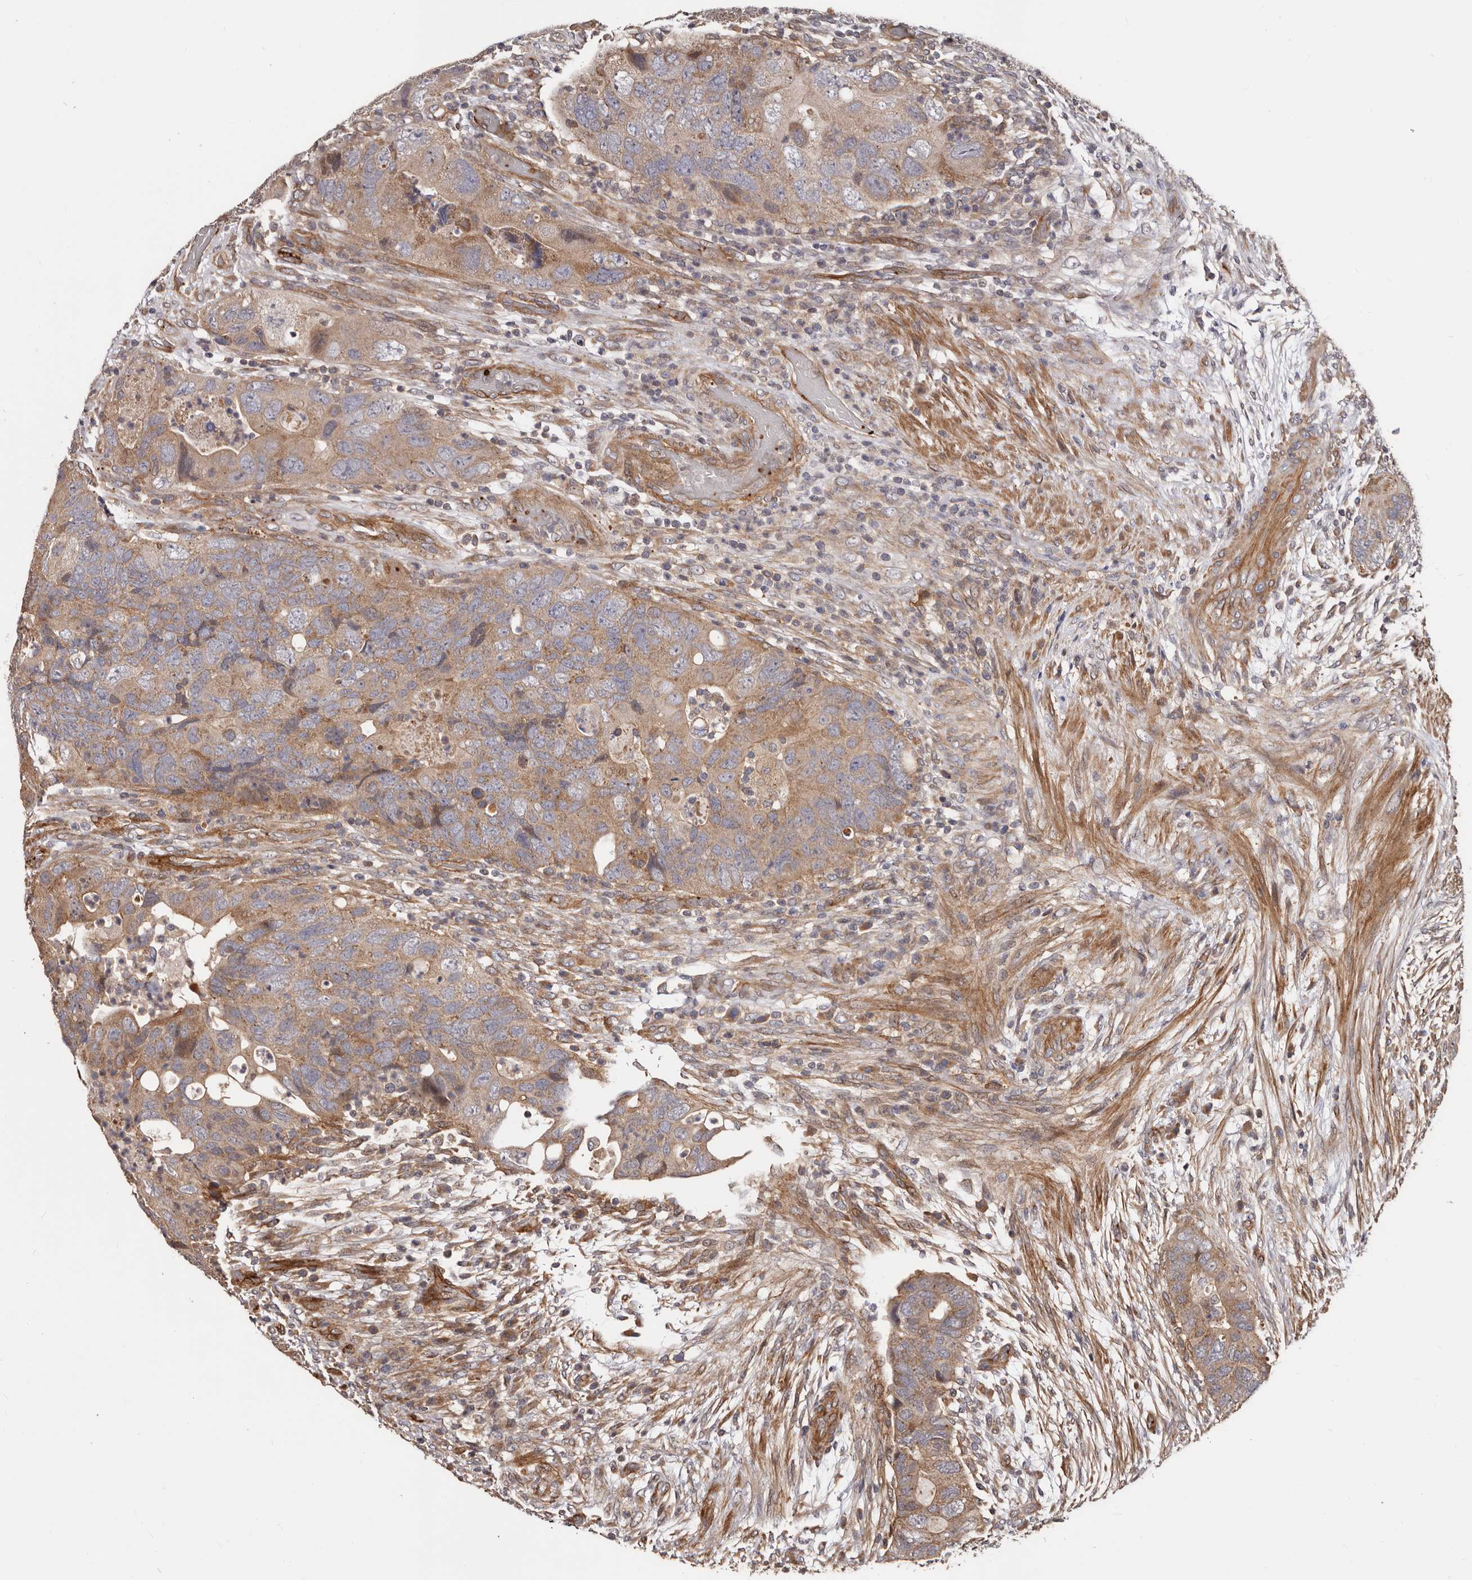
{"staining": {"intensity": "moderate", "quantity": ">75%", "location": "cytoplasmic/membranous"}, "tissue": "colorectal cancer", "cell_type": "Tumor cells", "image_type": "cancer", "snomed": [{"axis": "morphology", "description": "Adenocarcinoma, NOS"}, {"axis": "topography", "description": "Rectum"}], "caption": "Immunohistochemistry (IHC) micrograph of neoplastic tissue: adenocarcinoma (colorectal) stained using immunohistochemistry demonstrates medium levels of moderate protein expression localized specifically in the cytoplasmic/membranous of tumor cells, appearing as a cytoplasmic/membranous brown color.", "gene": "GTPBP1", "patient": {"sex": "male", "age": 63}}